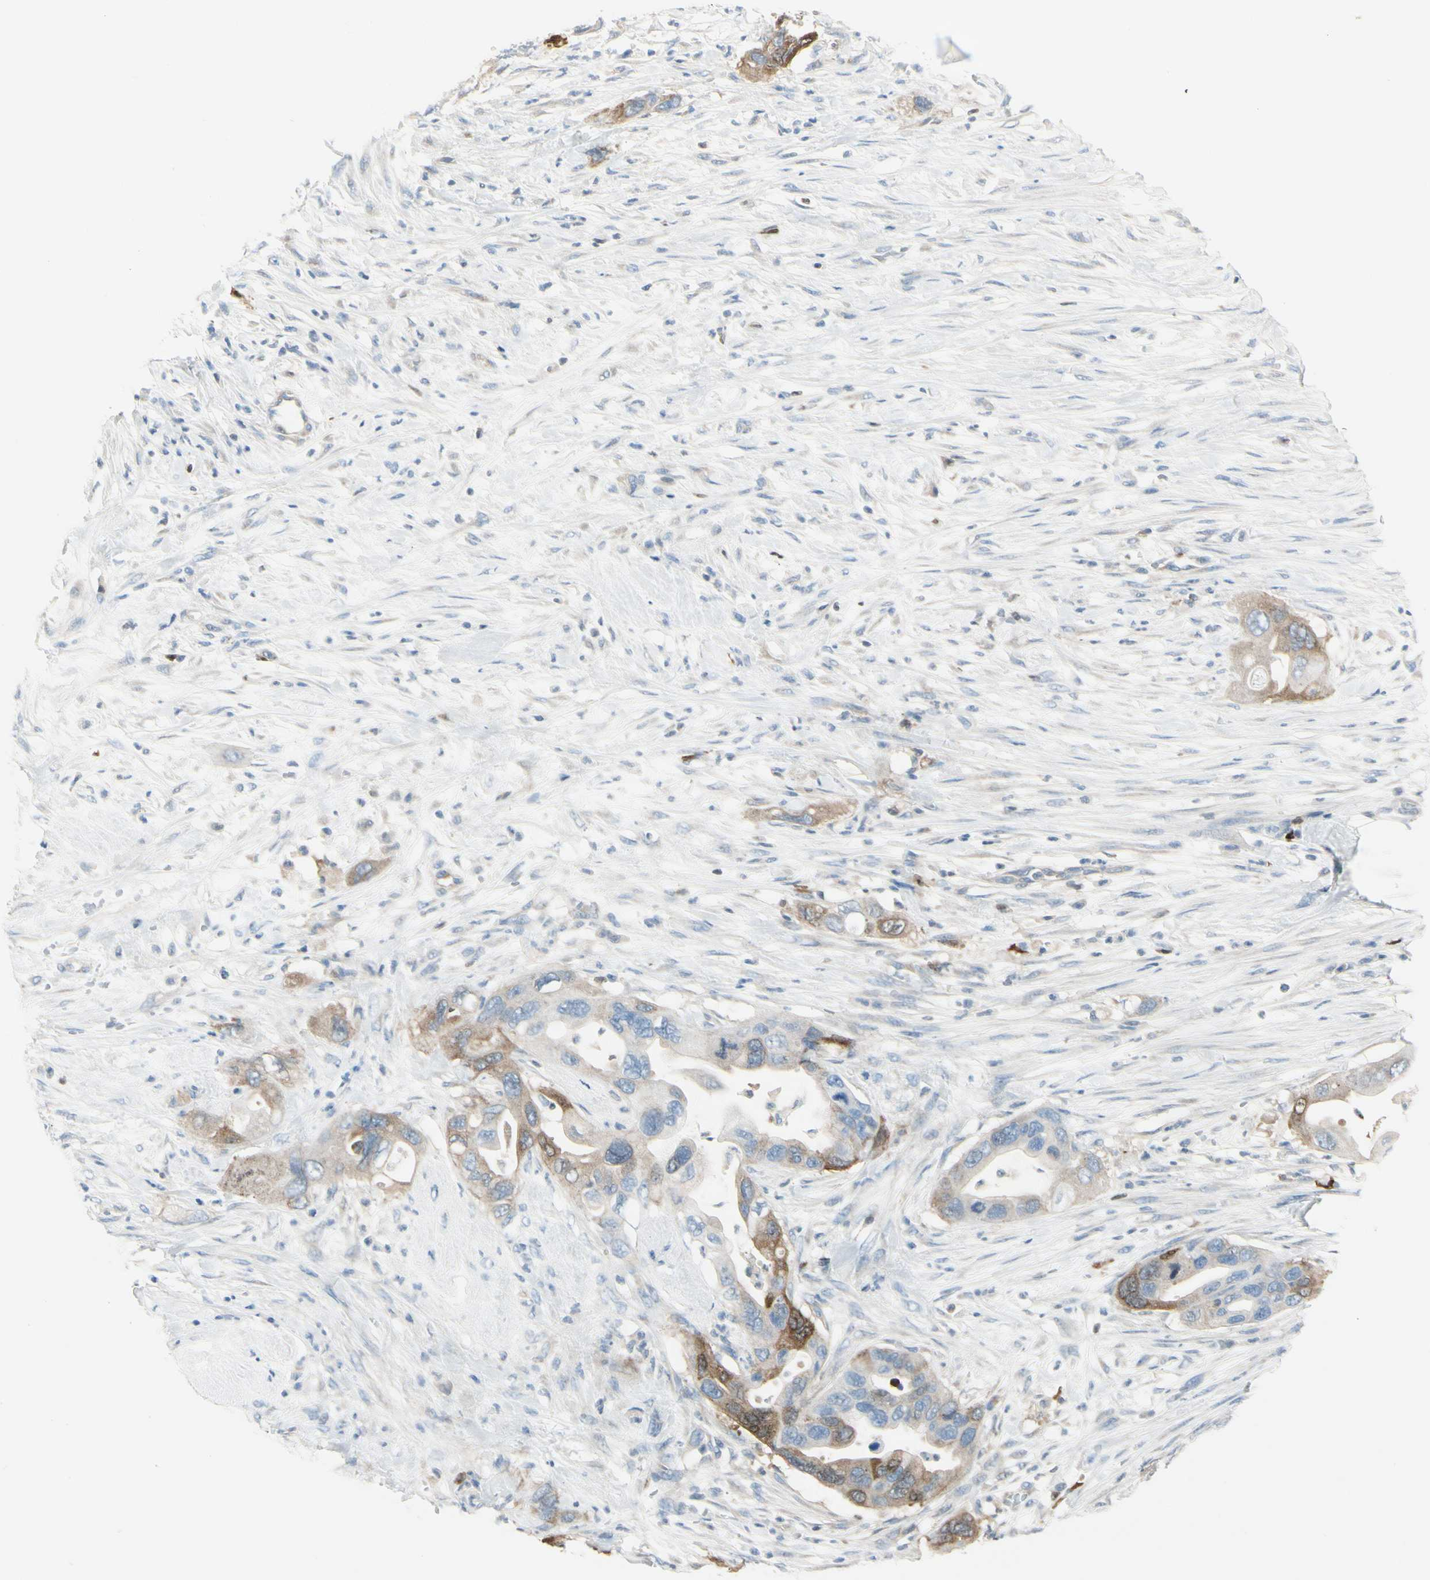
{"staining": {"intensity": "moderate", "quantity": ">75%", "location": "cytoplasmic/membranous"}, "tissue": "pancreatic cancer", "cell_type": "Tumor cells", "image_type": "cancer", "snomed": [{"axis": "morphology", "description": "Adenocarcinoma, NOS"}, {"axis": "topography", "description": "Pancreas"}], "caption": "Moderate cytoplasmic/membranous staining for a protein is present in about >75% of tumor cells of pancreatic adenocarcinoma using IHC.", "gene": "TRAF1", "patient": {"sex": "female", "age": 71}}